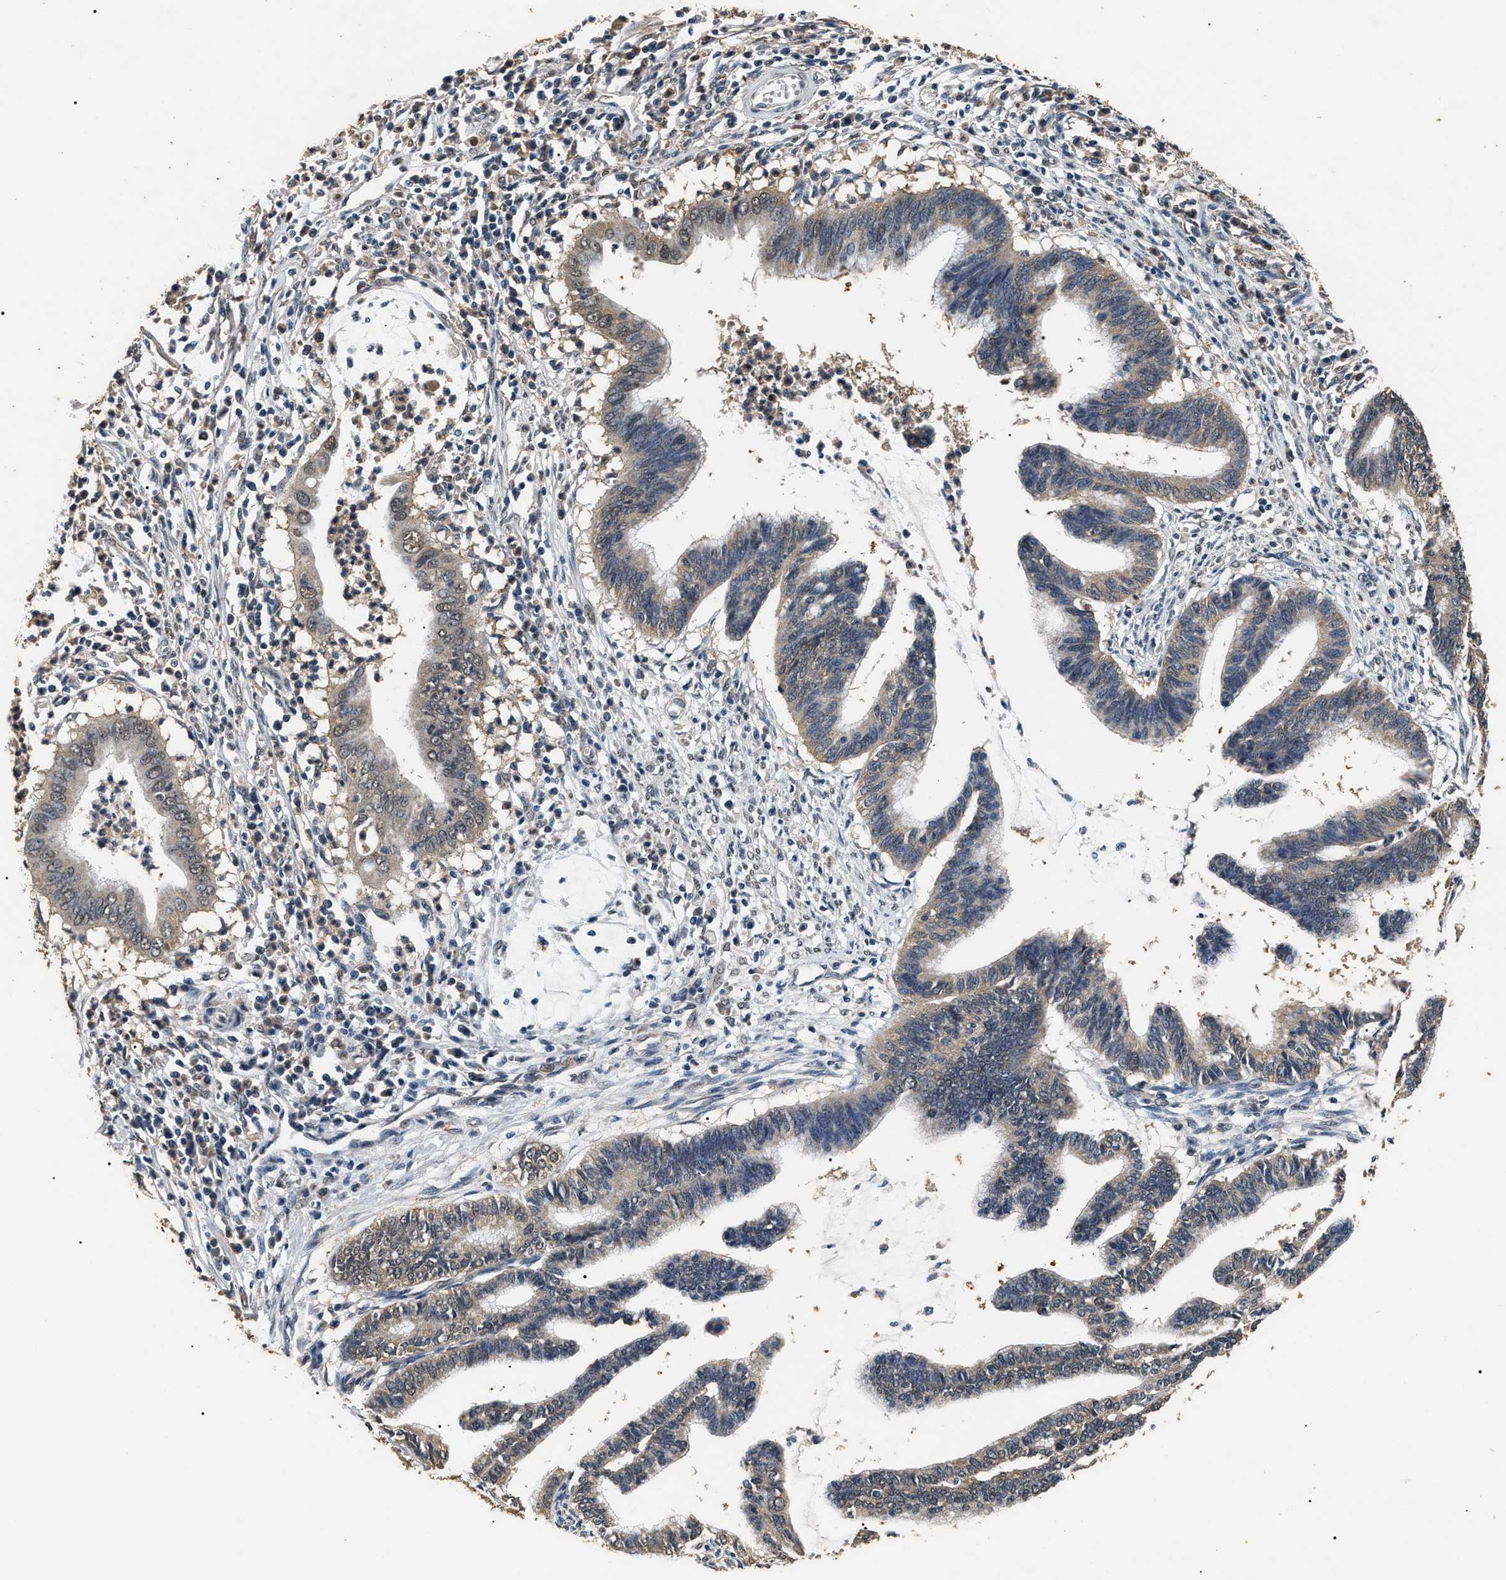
{"staining": {"intensity": "moderate", "quantity": ">75%", "location": "cytoplasmic/membranous,nuclear"}, "tissue": "cervical cancer", "cell_type": "Tumor cells", "image_type": "cancer", "snomed": [{"axis": "morphology", "description": "Adenocarcinoma, NOS"}, {"axis": "topography", "description": "Cervix"}], "caption": "This histopathology image reveals adenocarcinoma (cervical) stained with IHC to label a protein in brown. The cytoplasmic/membranous and nuclear of tumor cells show moderate positivity for the protein. Nuclei are counter-stained blue.", "gene": "PSMD8", "patient": {"sex": "female", "age": 36}}